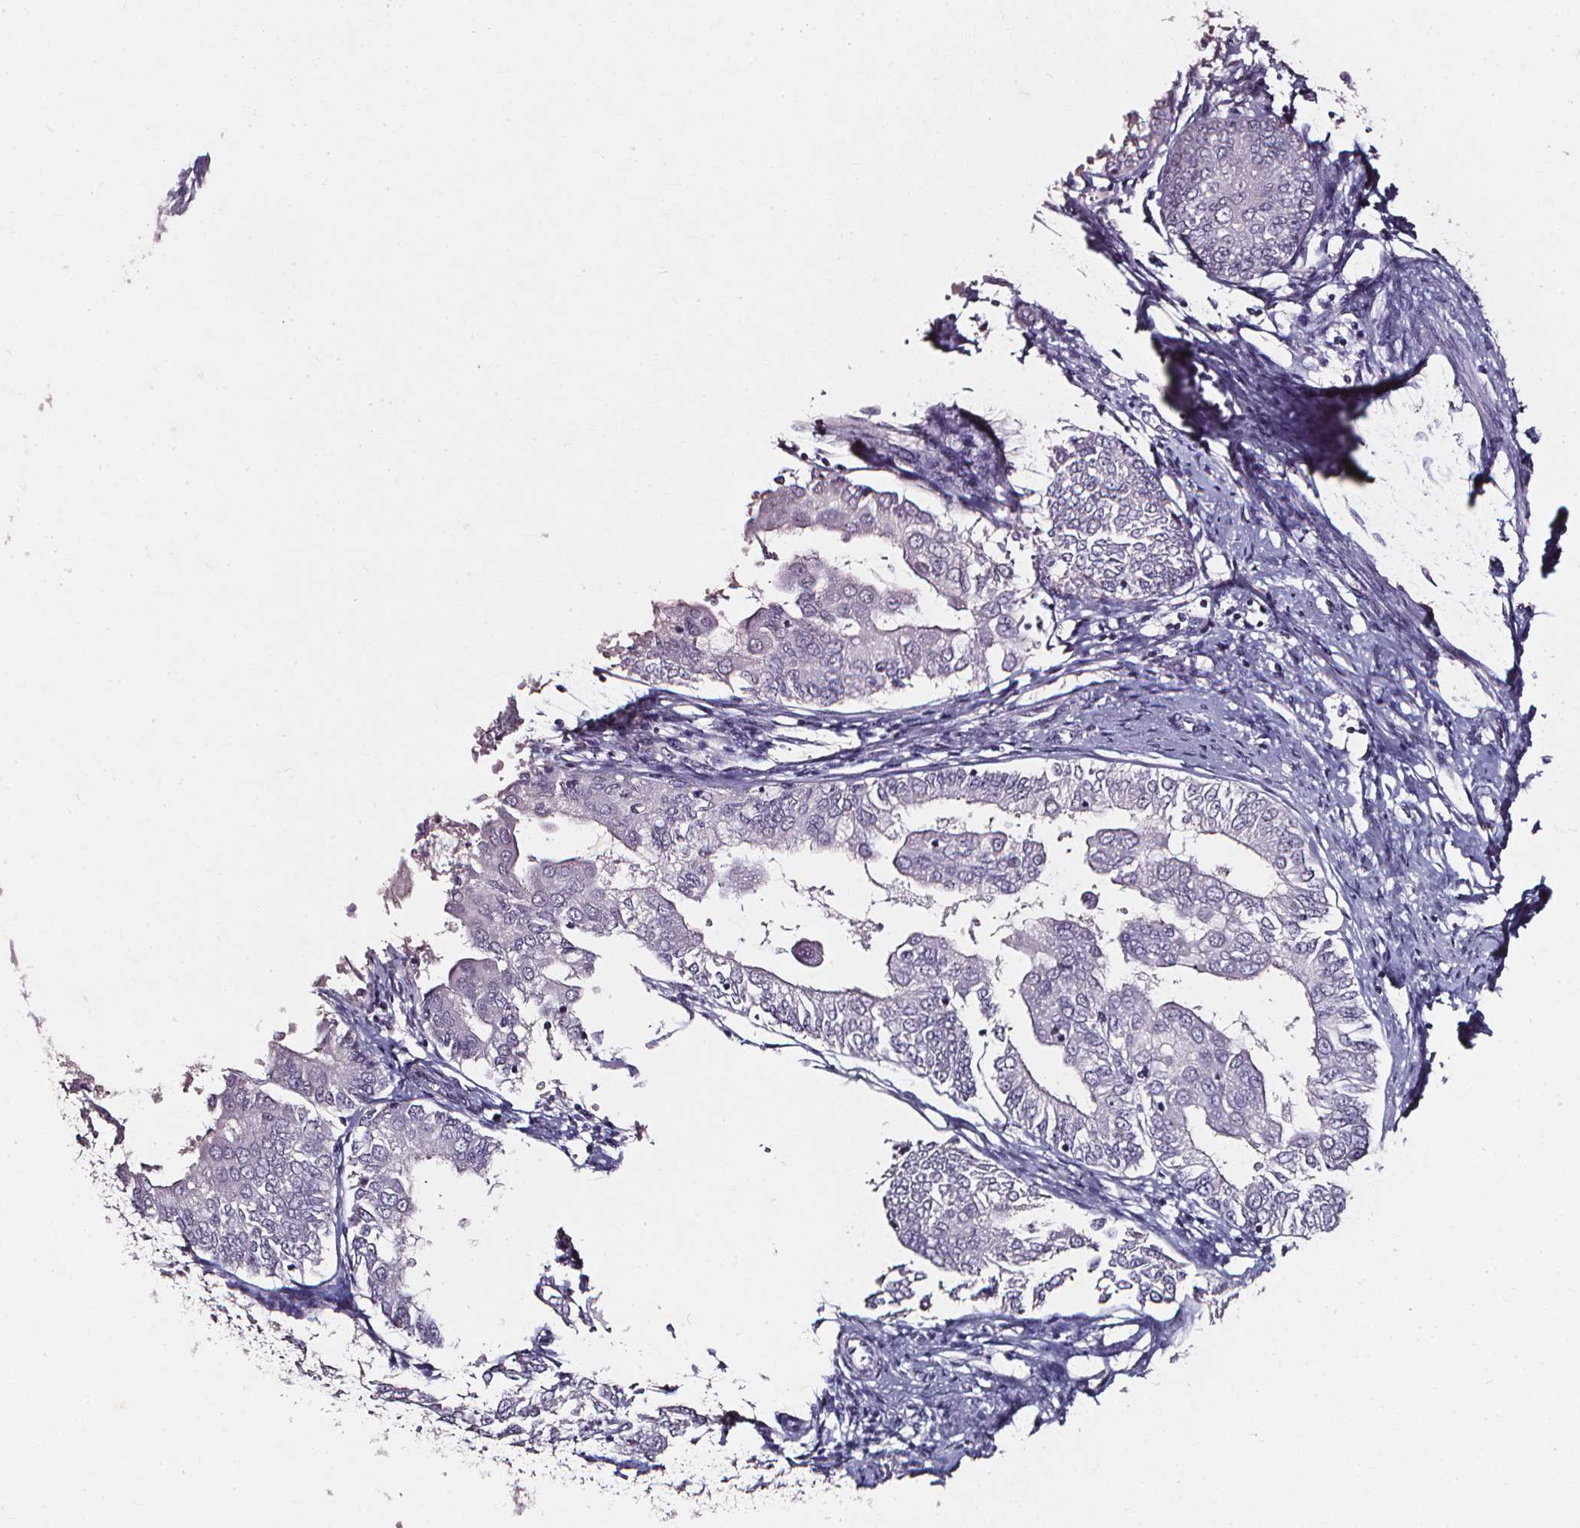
{"staining": {"intensity": "negative", "quantity": "none", "location": "none"}, "tissue": "endometrial cancer", "cell_type": "Tumor cells", "image_type": "cancer", "snomed": [{"axis": "morphology", "description": "Adenocarcinoma, NOS"}, {"axis": "topography", "description": "Endometrium"}], "caption": "Immunohistochemical staining of endometrial cancer (adenocarcinoma) demonstrates no significant expression in tumor cells. (DAB IHC with hematoxylin counter stain).", "gene": "DEFA5", "patient": {"sex": "female", "age": 68}}